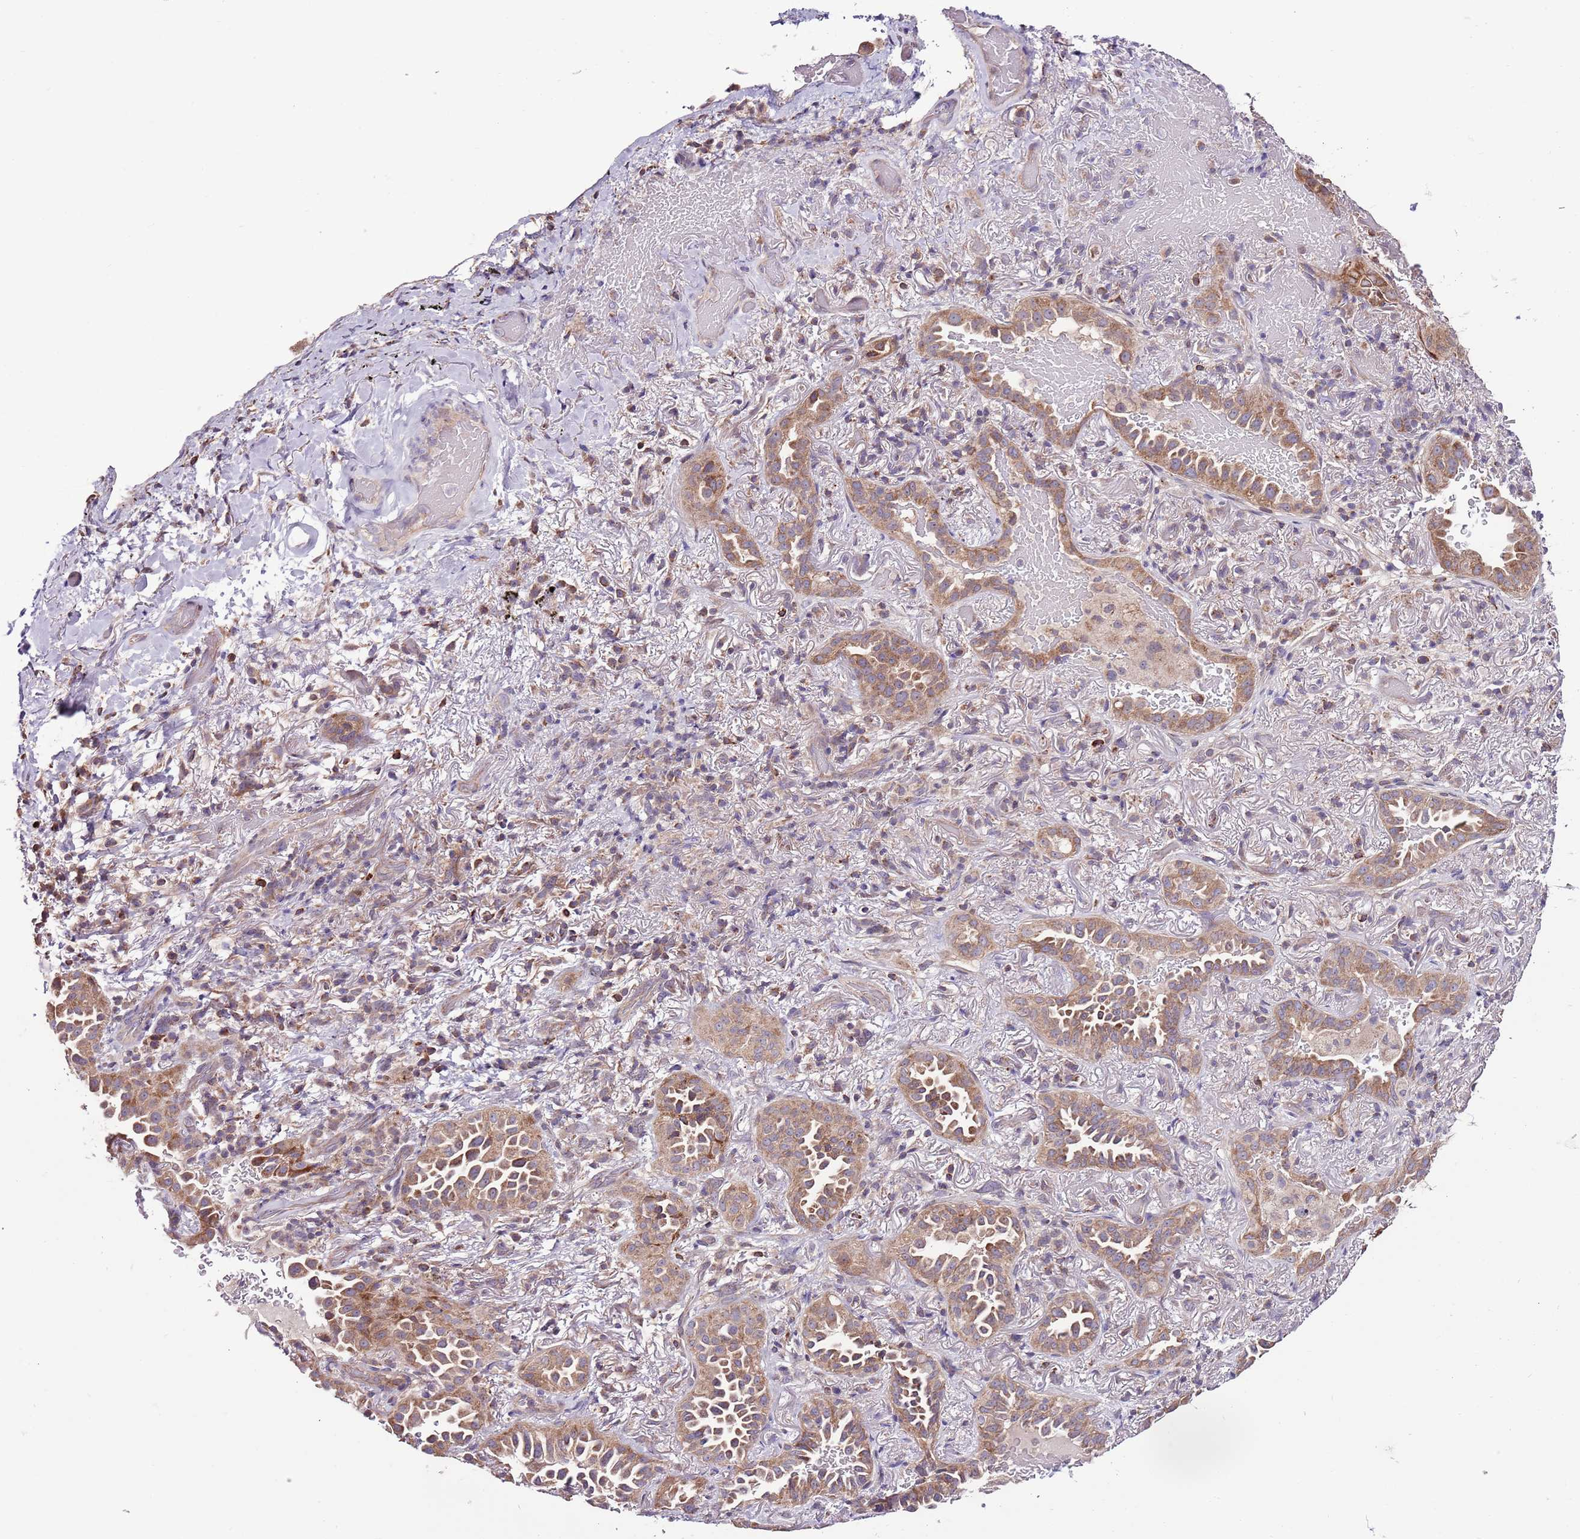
{"staining": {"intensity": "moderate", "quantity": ">75%", "location": "cytoplasmic/membranous"}, "tissue": "lung cancer", "cell_type": "Tumor cells", "image_type": "cancer", "snomed": [{"axis": "morphology", "description": "Adenocarcinoma, NOS"}, {"axis": "topography", "description": "Lung"}], "caption": "The micrograph exhibits staining of lung adenocarcinoma, revealing moderate cytoplasmic/membranous protein positivity (brown color) within tumor cells.", "gene": "SMG1", "patient": {"sex": "female", "age": 69}}